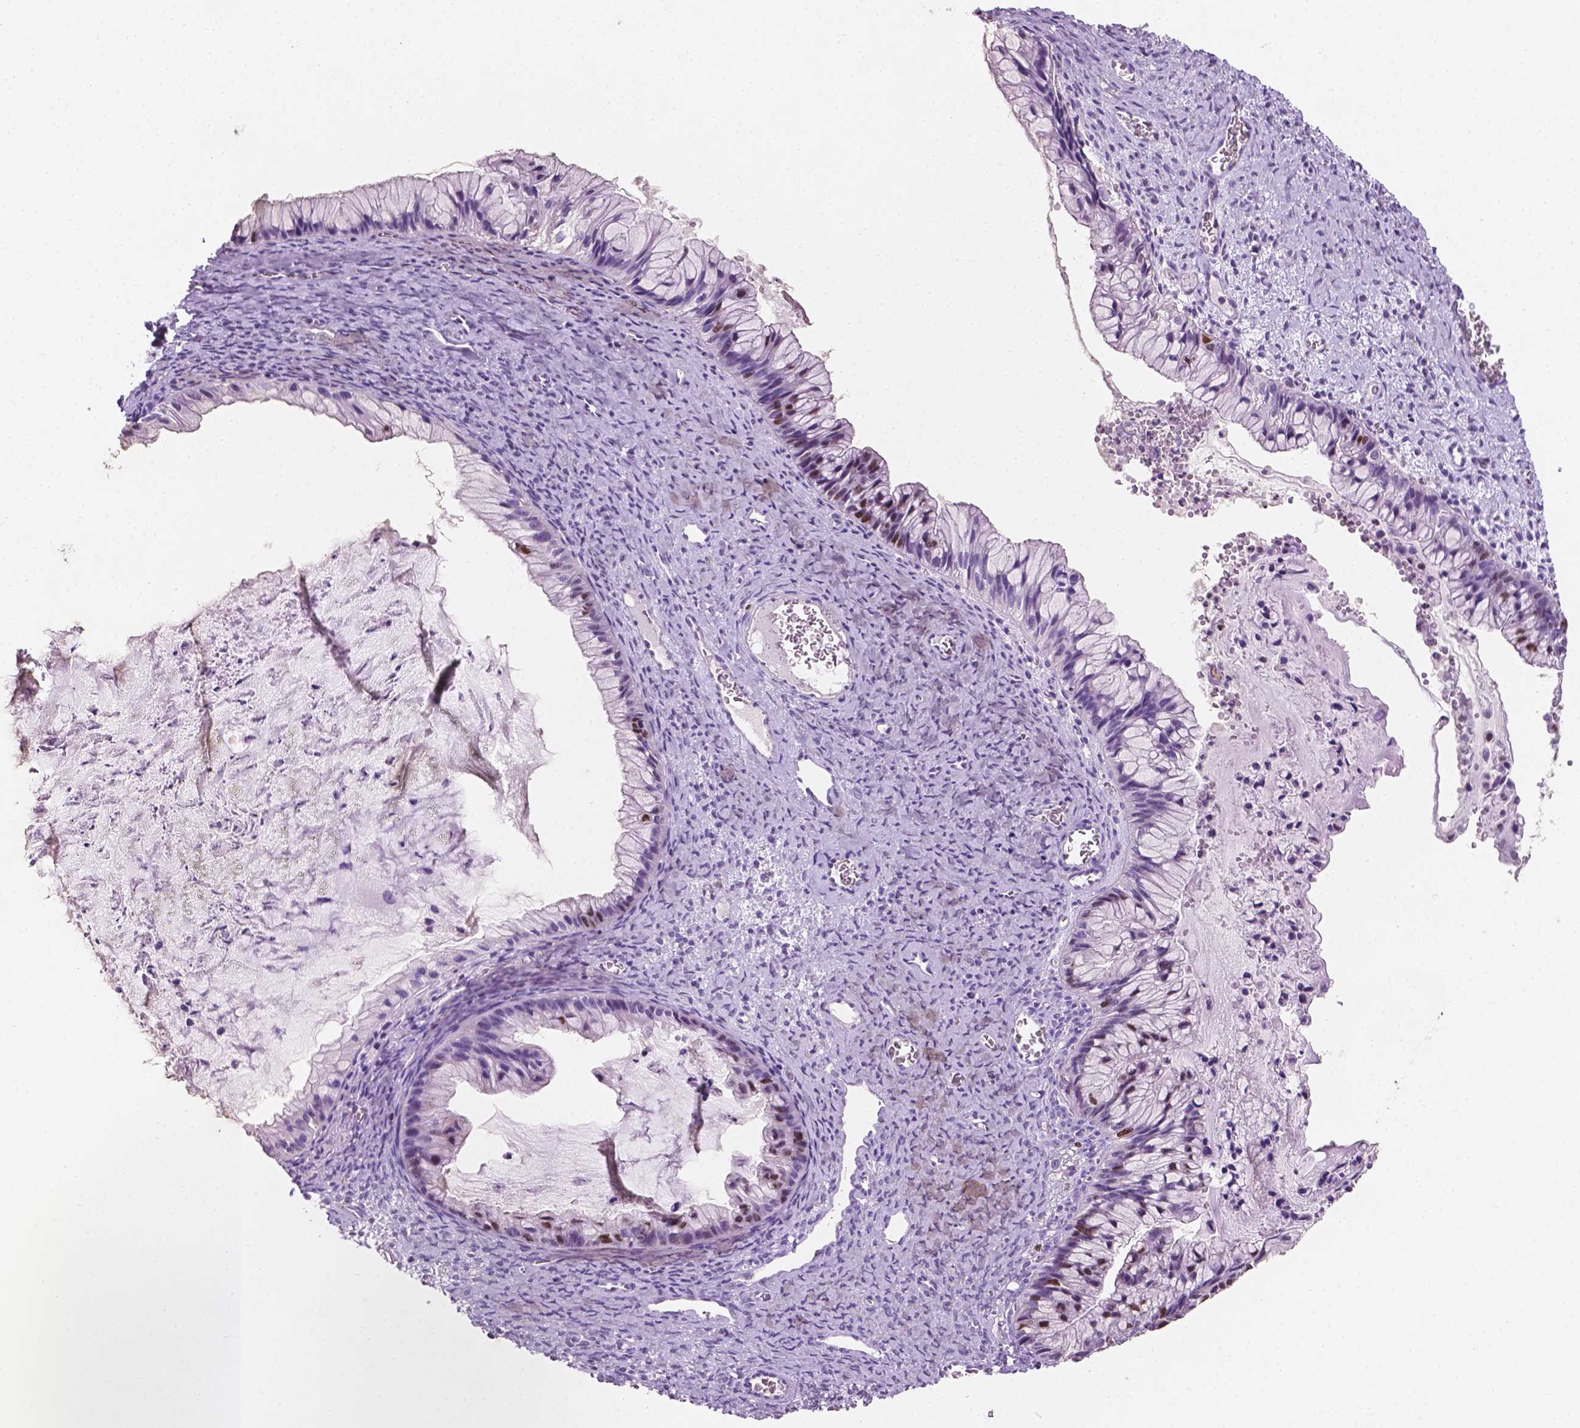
{"staining": {"intensity": "moderate", "quantity": "<25%", "location": "nuclear"}, "tissue": "ovarian cancer", "cell_type": "Tumor cells", "image_type": "cancer", "snomed": [{"axis": "morphology", "description": "Cystadenocarcinoma, mucinous, NOS"}, {"axis": "topography", "description": "Ovary"}], "caption": "Human ovarian cancer (mucinous cystadenocarcinoma) stained with a brown dye exhibits moderate nuclear positive expression in approximately <25% of tumor cells.", "gene": "SIAH2", "patient": {"sex": "female", "age": 72}}